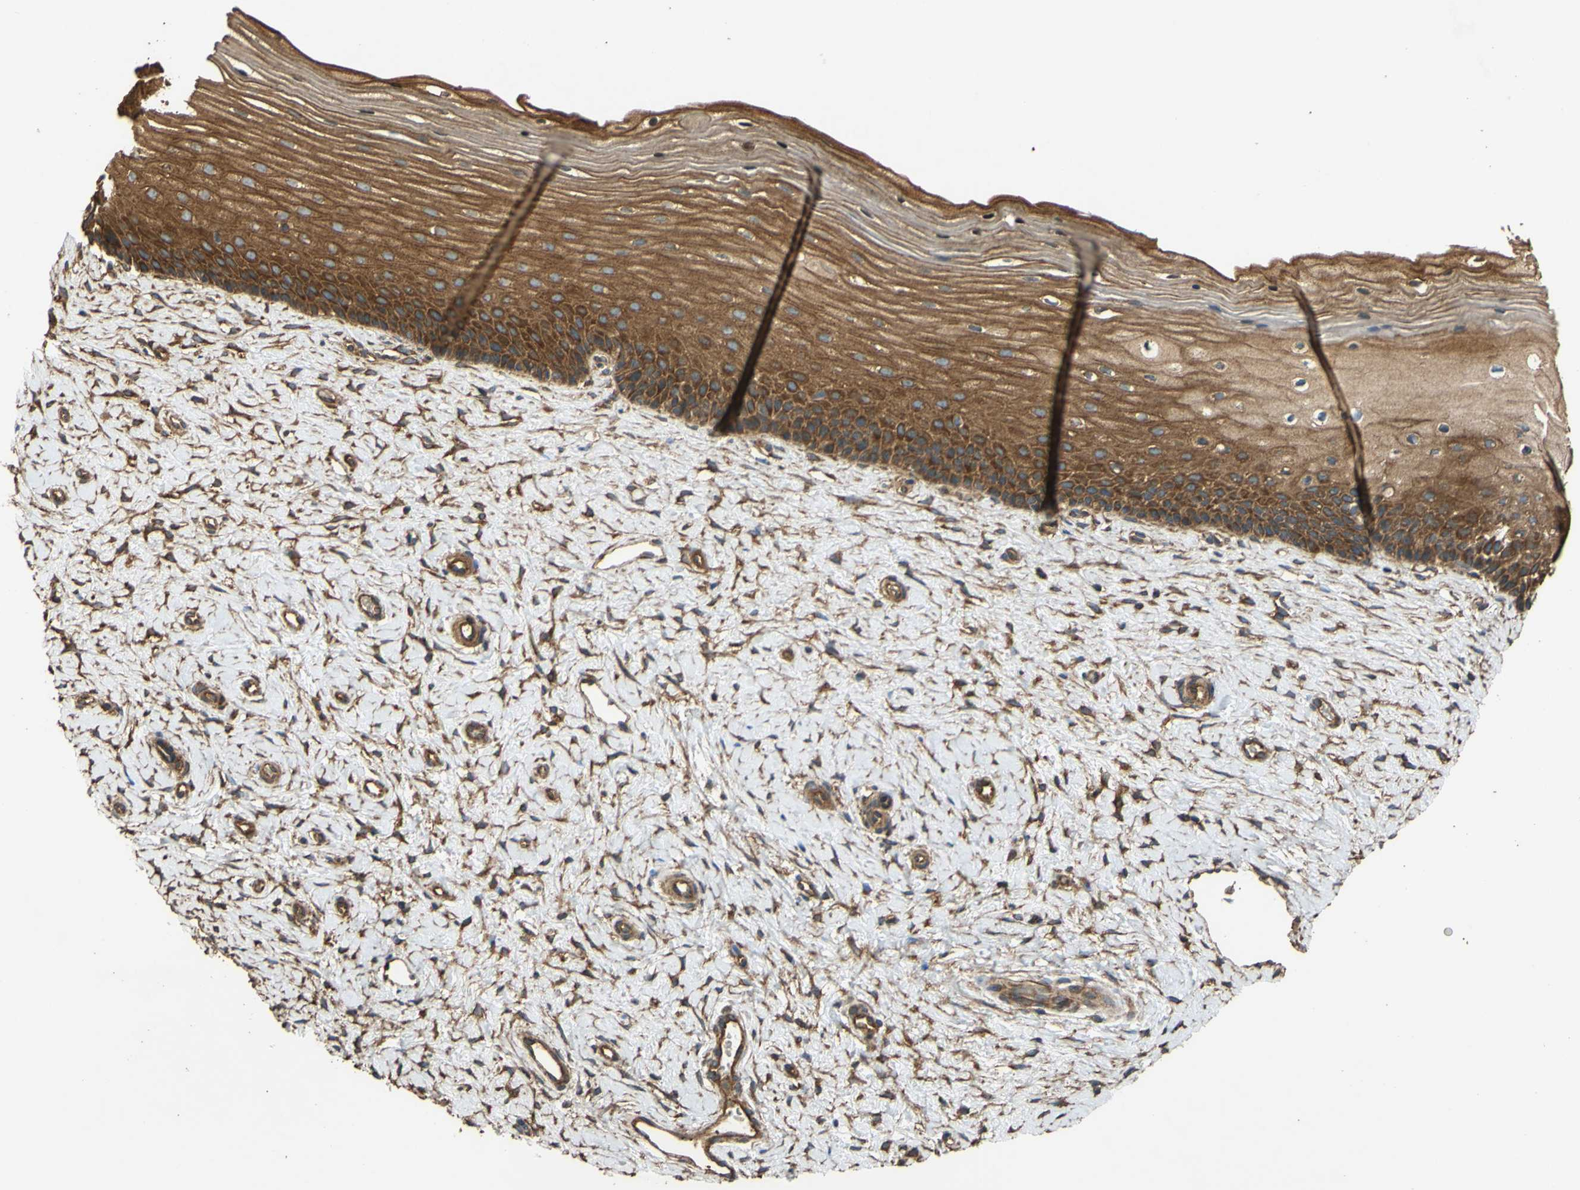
{"staining": {"intensity": "moderate", "quantity": ">75%", "location": "cytoplasmic/membranous"}, "tissue": "cervix", "cell_type": "Glandular cells", "image_type": "normal", "snomed": [{"axis": "morphology", "description": "Normal tissue, NOS"}, {"axis": "topography", "description": "Cervix"}], "caption": "Immunohistochemistry (IHC) micrograph of normal human cervix stained for a protein (brown), which exhibits medium levels of moderate cytoplasmic/membranous positivity in about >75% of glandular cells.", "gene": "CTTN", "patient": {"sex": "female", "age": 39}}